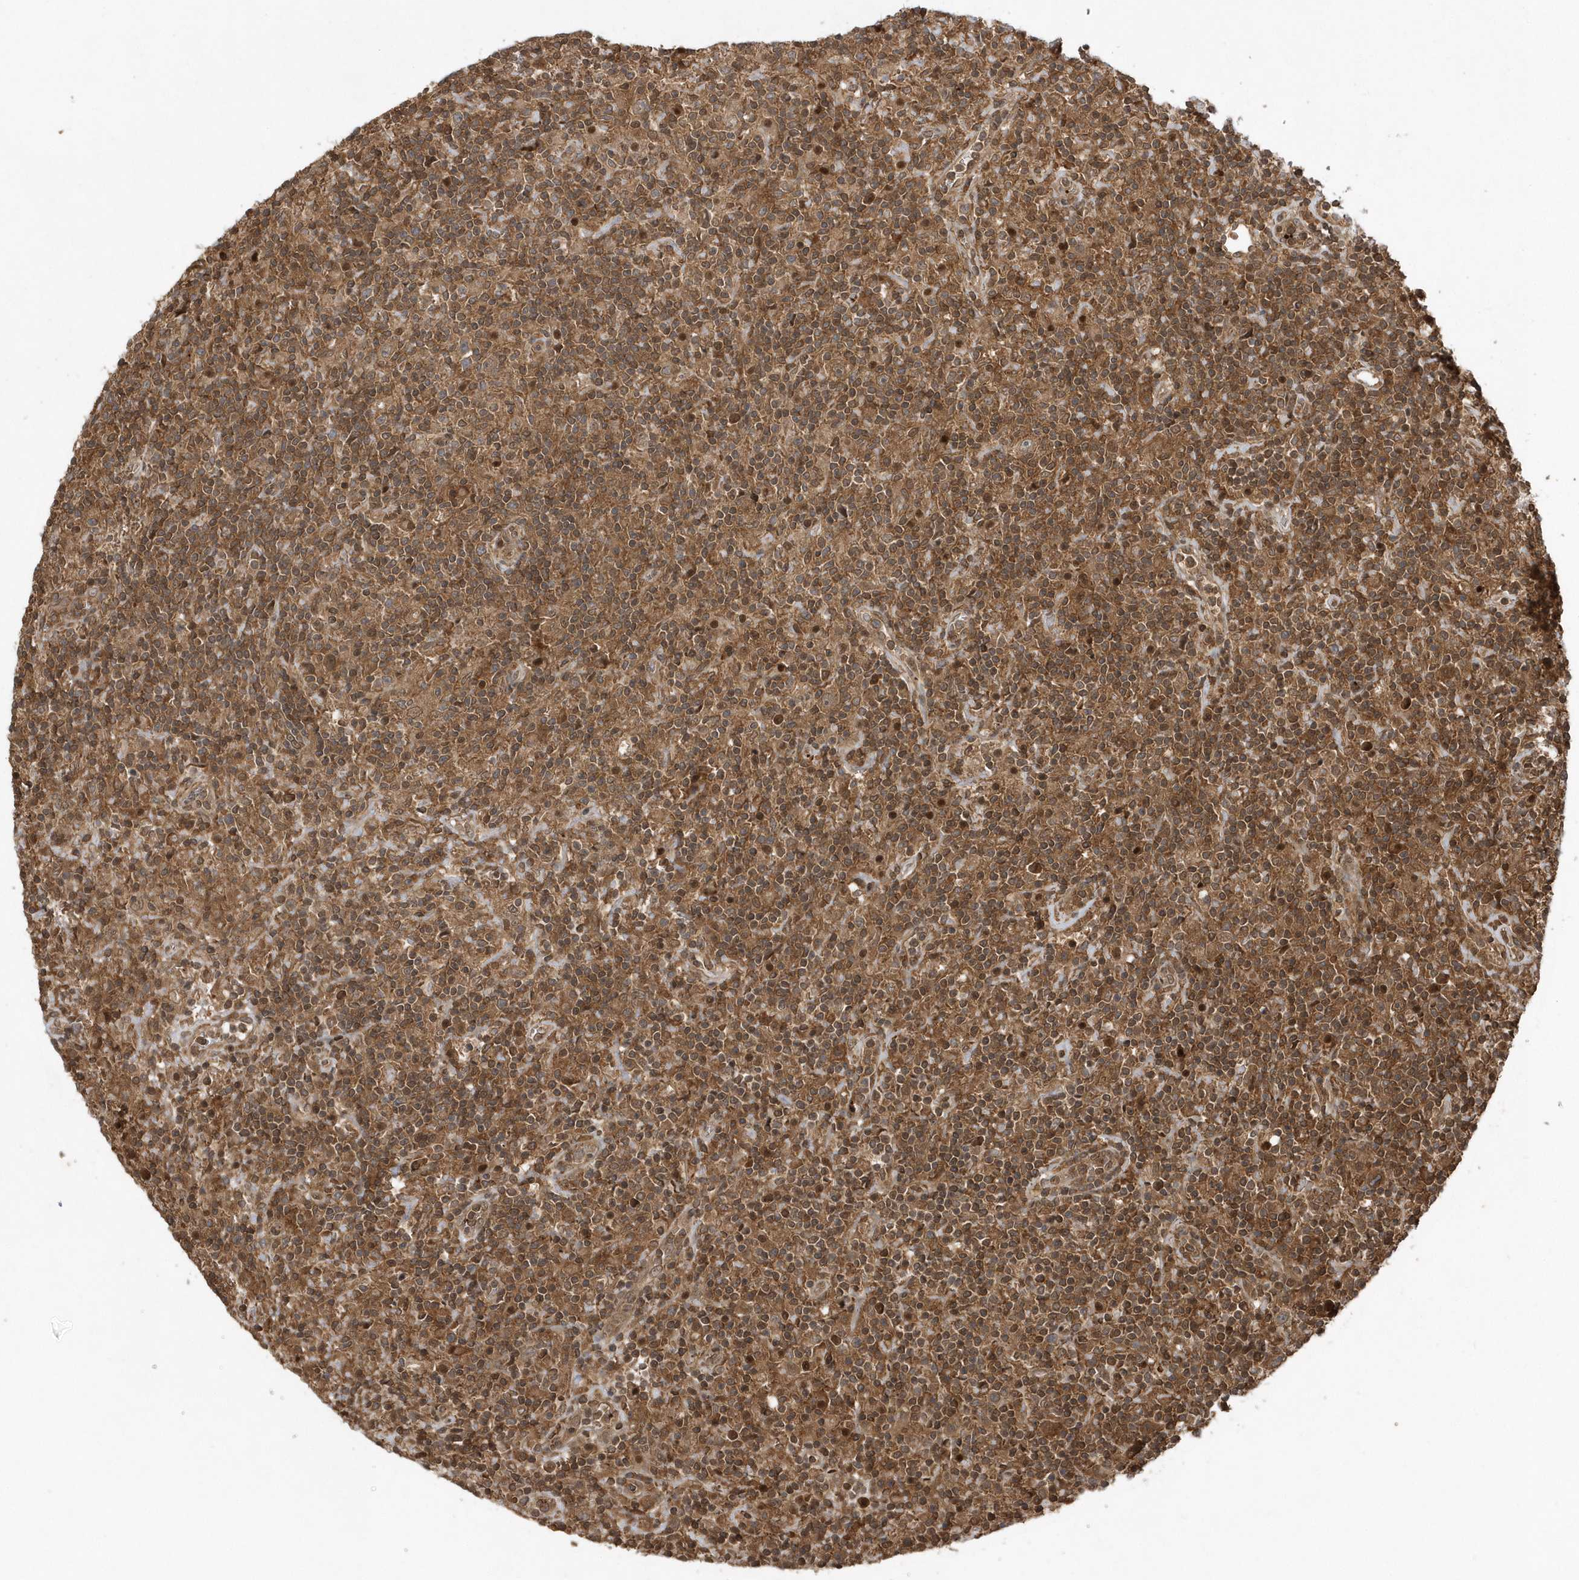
{"staining": {"intensity": "moderate", "quantity": ">75%", "location": "cytoplasmic/membranous,nuclear"}, "tissue": "lymphoma", "cell_type": "Tumor cells", "image_type": "cancer", "snomed": [{"axis": "morphology", "description": "Hodgkin's disease, NOS"}, {"axis": "topography", "description": "Lymph node"}], "caption": "This histopathology image reveals Hodgkin's disease stained with IHC to label a protein in brown. The cytoplasmic/membranous and nuclear of tumor cells show moderate positivity for the protein. Nuclei are counter-stained blue.", "gene": "ACYP1", "patient": {"sex": "male", "age": 70}}